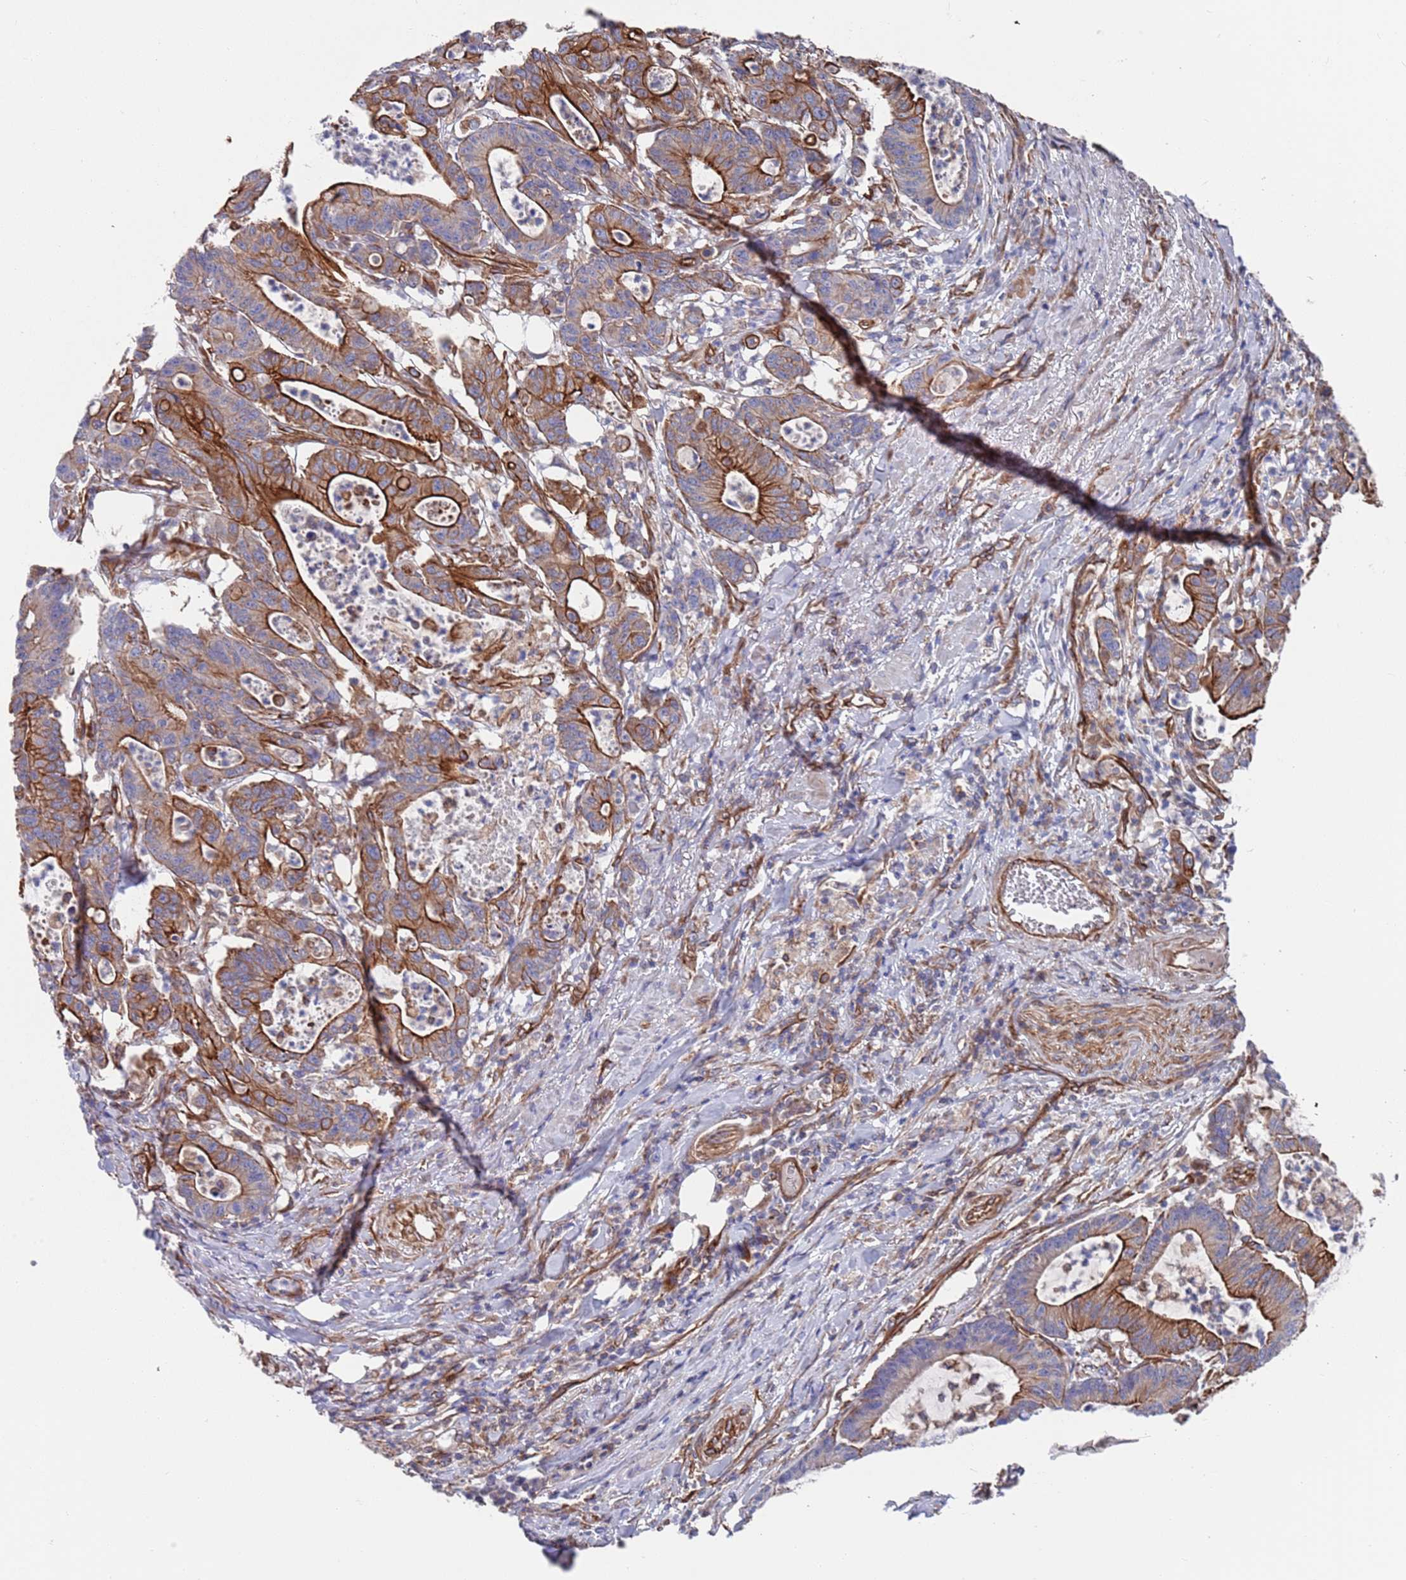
{"staining": {"intensity": "strong", "quantity": "25%-75%", "location": "cytoplasmic/membranous"}, "tissue": "colorectal cancer", "cell_type": "Tumor cells", "image_type": "cancer", "snomed": [{"axis": "morphology", "description": "Adenocarcinoma, NOS"}, {"axis": "topography", "description": "Colon"}], "caption": "The micrograph shows immunohistochemical staining of colorectal adenocarcinoma. There is strong cytoplasmic/membranous staining is present in approximately 25%-75% of tumor cells.", "gene": "JAKMIP2", "patient": {"sex": "female", "age": 84}}